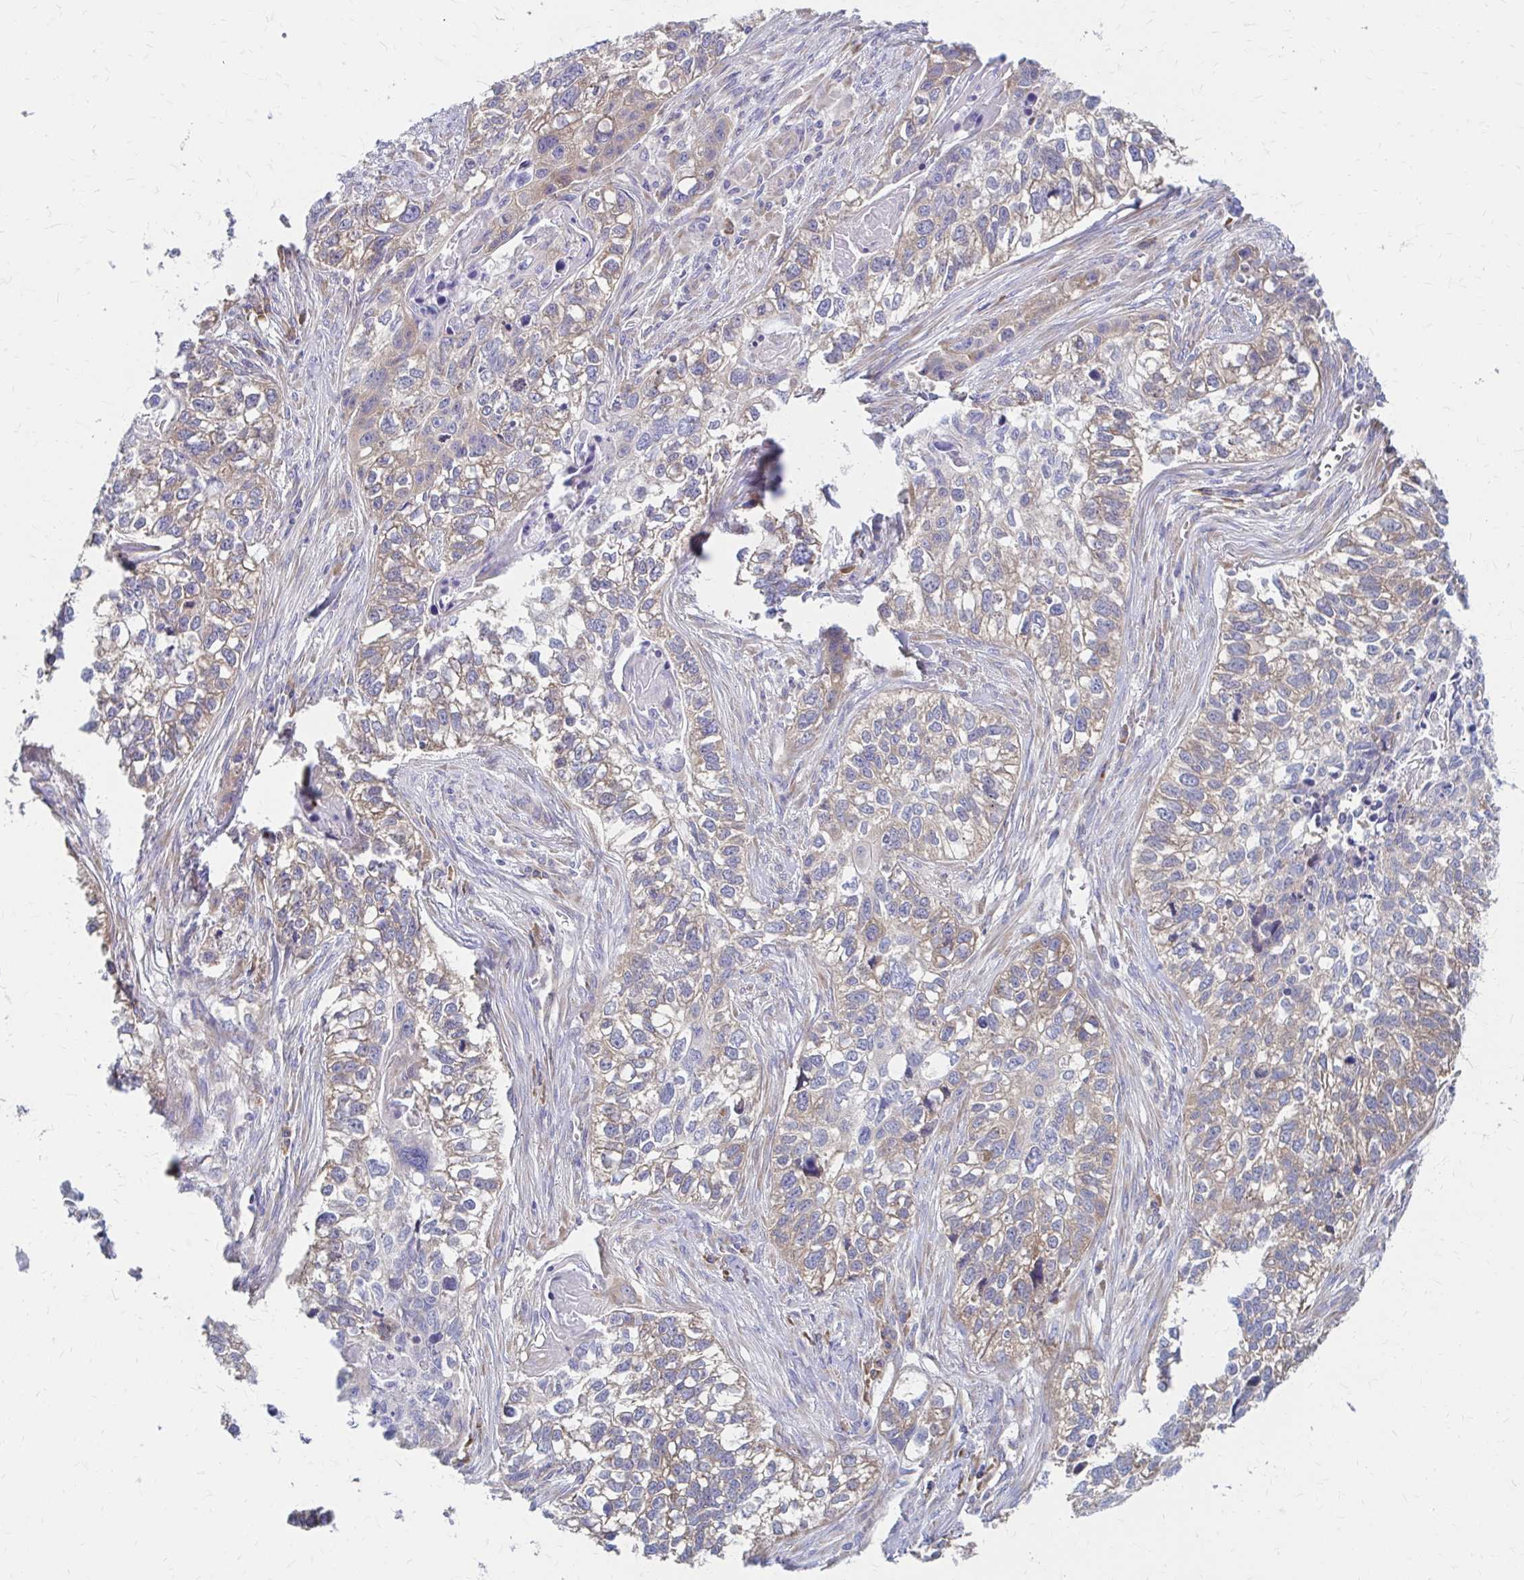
{"staining": {"intensity": "weak", "quantity": "25%-75%", "location": "cytoplasmic/membranous"}, "tissue": "lung cancer", "cell_type": "Tumor cells", "image_type": "cancer", "snomed": [{"axis": "morphology", "description": "Squamous cell carcinoma, NOS"}, {"axis": "topography", "description": "Lung"}], "caption": "An immunohistochemistry (IHC) histopathology image of neoplastic tissue is shown. Protein staining in brown labels weak cytoplasmic/membranous positivity in squamous cell carcinoma (lung) within tumor cells. The staining was performed using DAB (3,3'-diaminobenzidine), with brown indicating positive protein expression. Nuclei are stained blue with hematoxylin.", "gene": "RPL27A", "patient": {"sex": "male", "age": 74}}